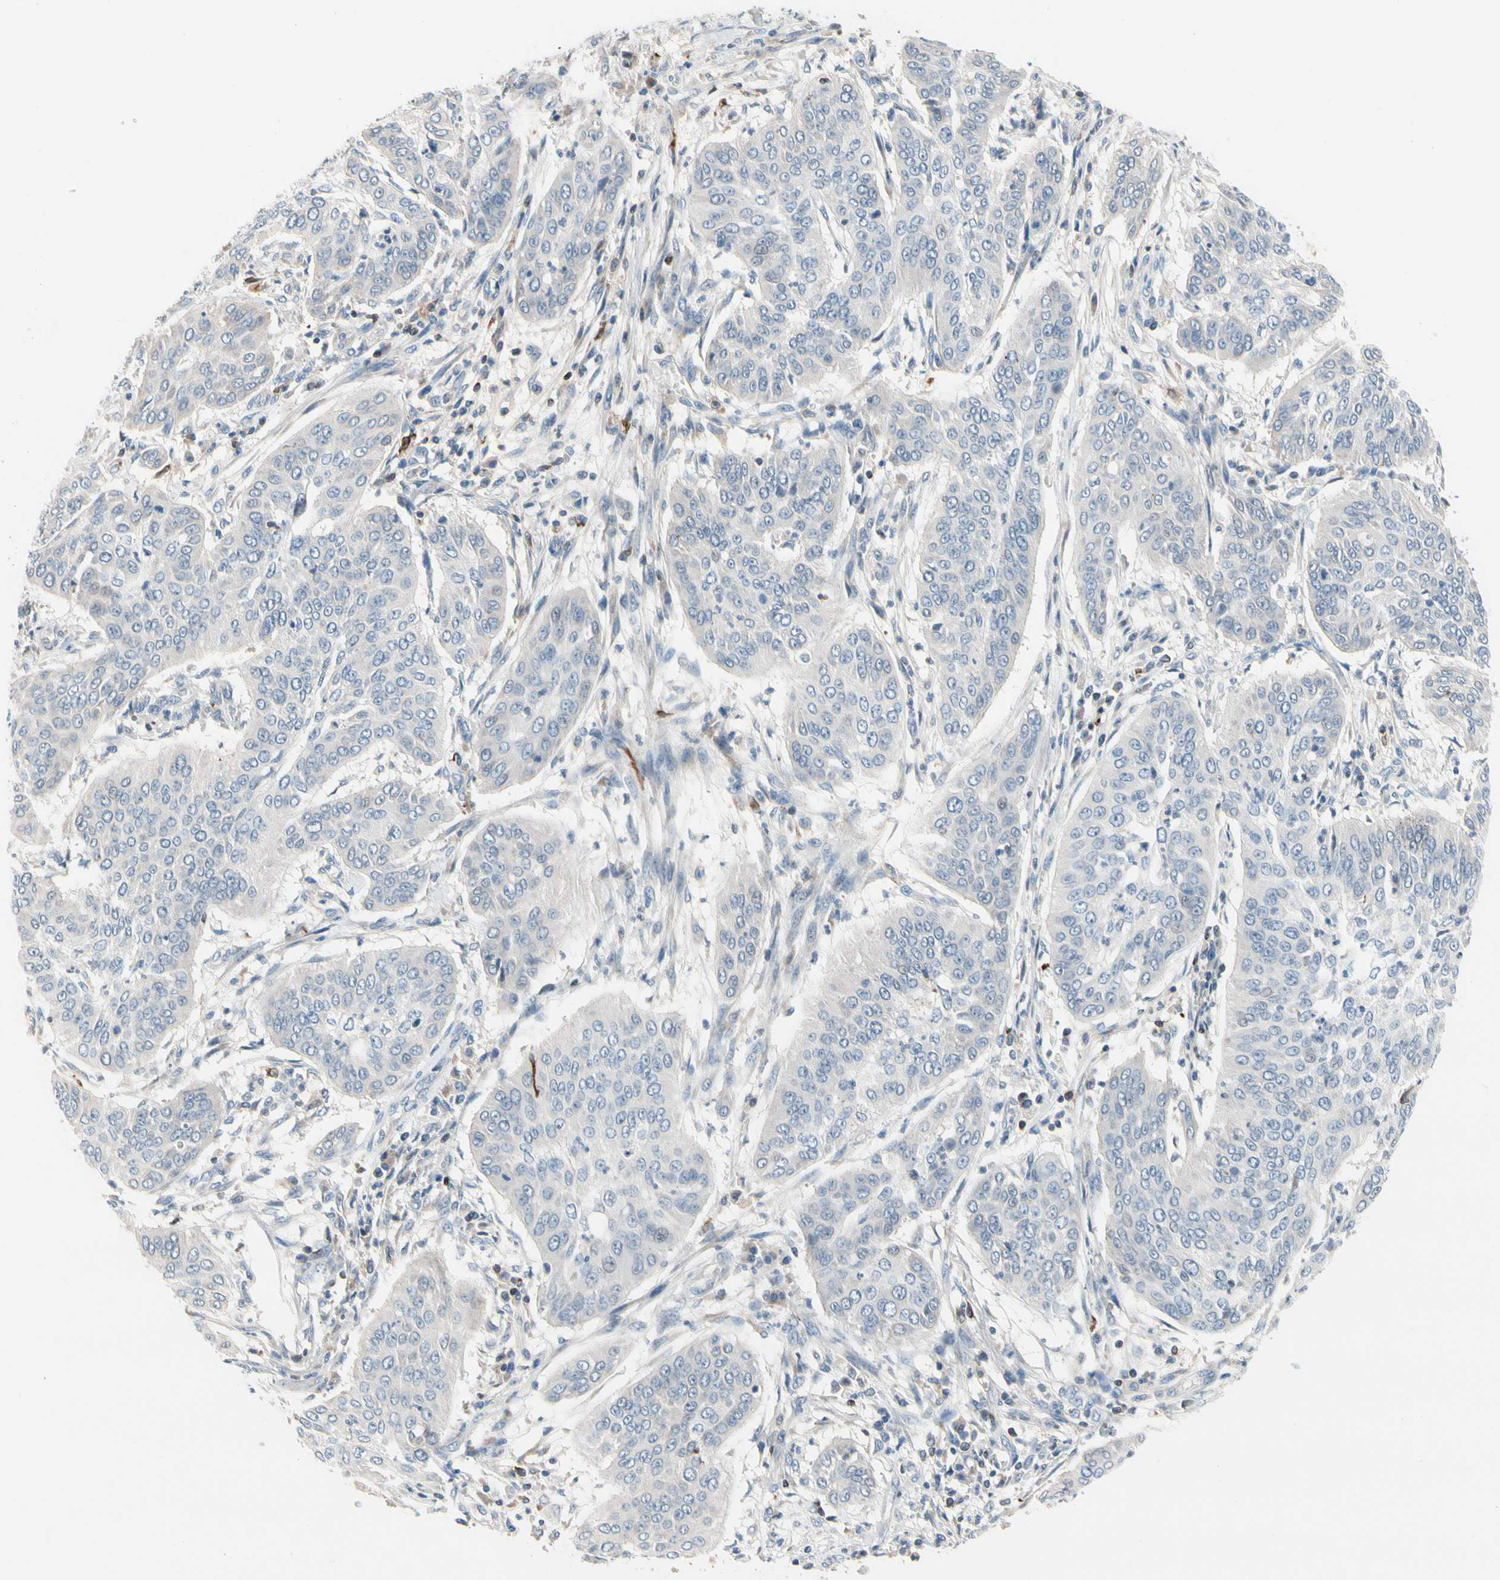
{"staining": {"intensity": "negative", "quantity": "none", "location": "none"}, "tissue": "cervical cancer", "cell_type": "Tumor cells", "image_type": "cancer", "snomed": [{"axis": "morphology", "description": "Normal tissue, NOS"}, {"axis": "morphology", "description": "Squamous cell carcinoma, NOS"}, {"axis": "topography", "description": "Cervix"}], "caption": "This is an IHC image of cervical cancer. There is no positivity in tumor cells.", "gene": "MAP3K3", "patient": {"sex": "female", "age": 39}}